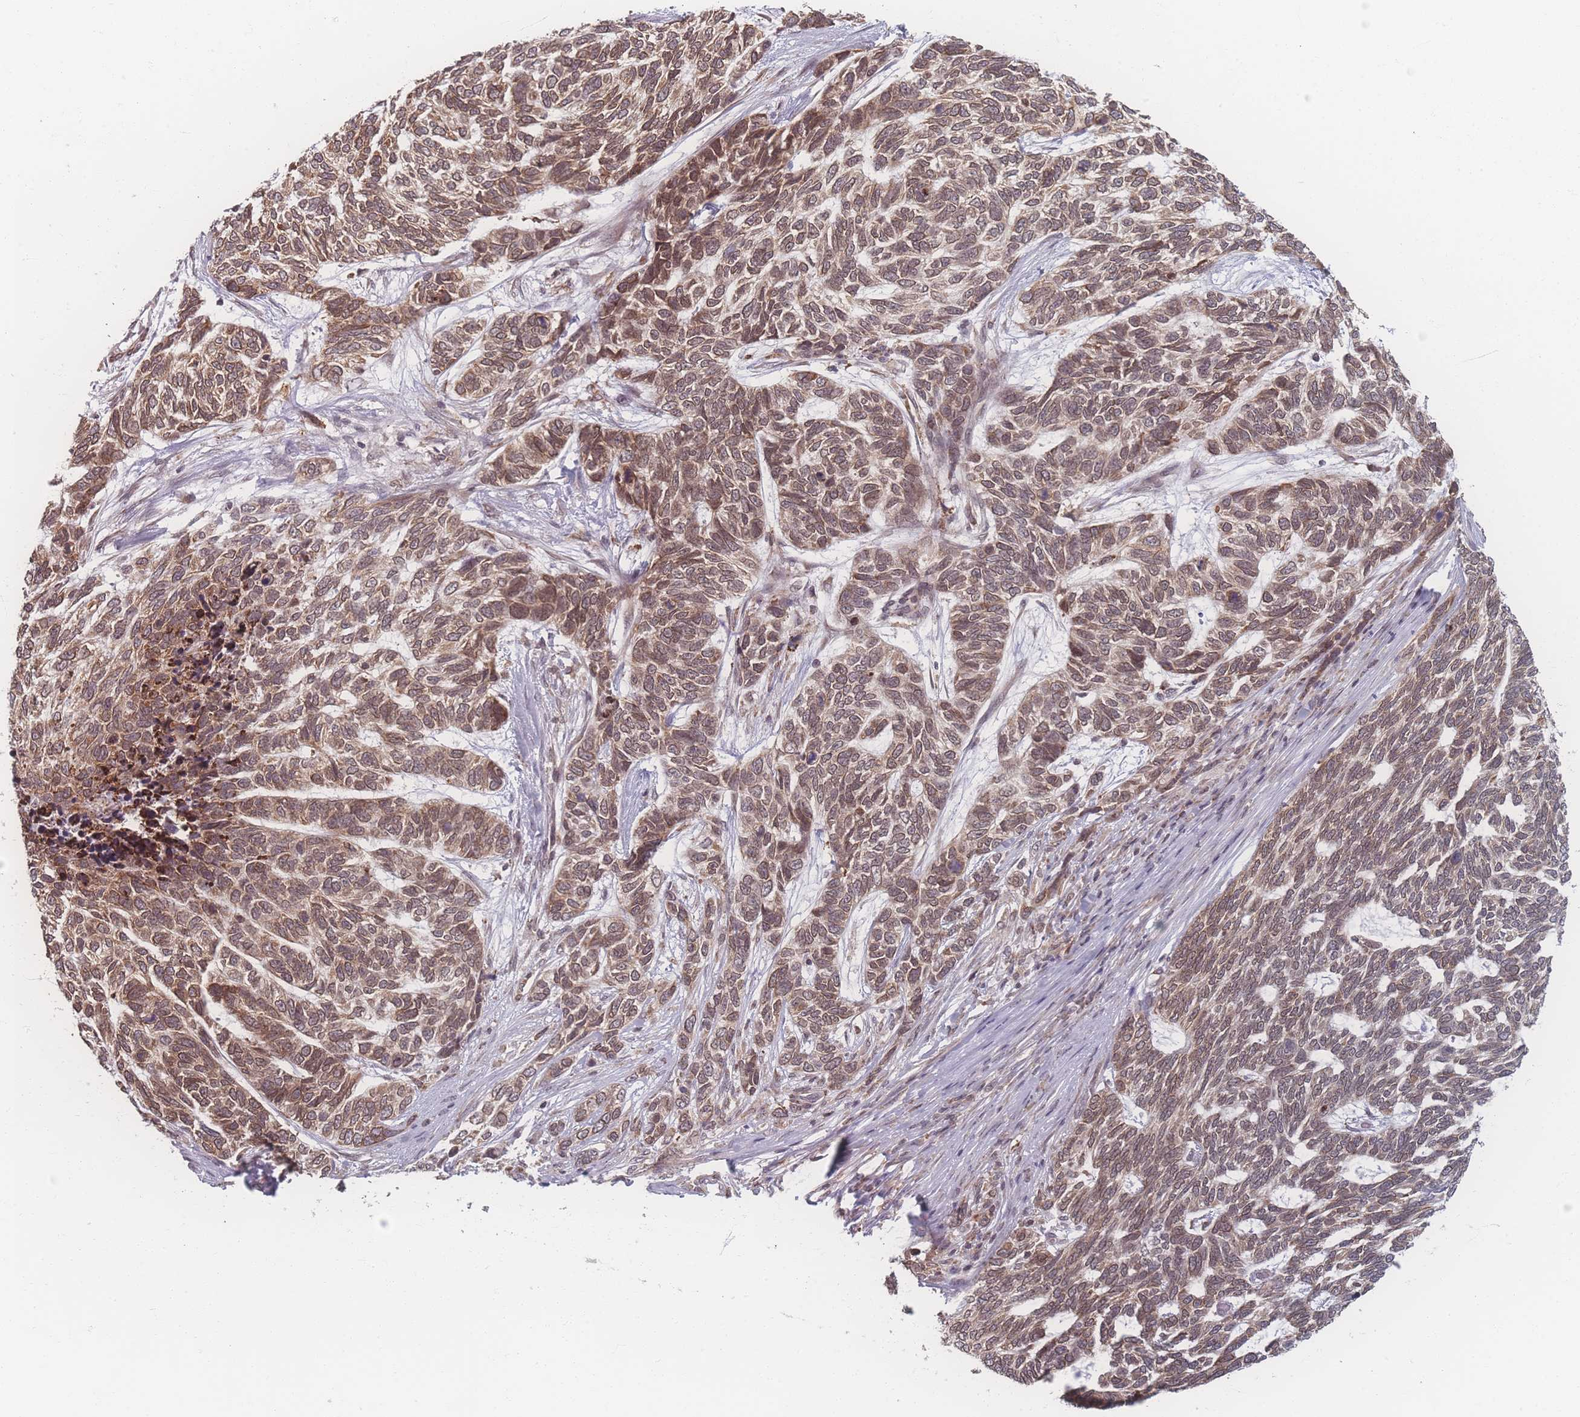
{"staining": {"intensity": "weak", "quantity": ">75%", "location": "cytoplasmic/membranous"}, "tissue": "skin cancer", "cell_type": "Tumor cells", "image_type": "cancer", "snomed": [{"axis": "morphology", "description": "Basal cell carcinoma"}, {"axis": "topography", "description": "Skin"}], "caption": "An image of human skin basal cell carcinoma stained for a protein displays weak cytoplasmic/membranous brown staining in tumor cells.", "gene": "ZC3H13", "patient": {"sex": "female", "age": 65}}